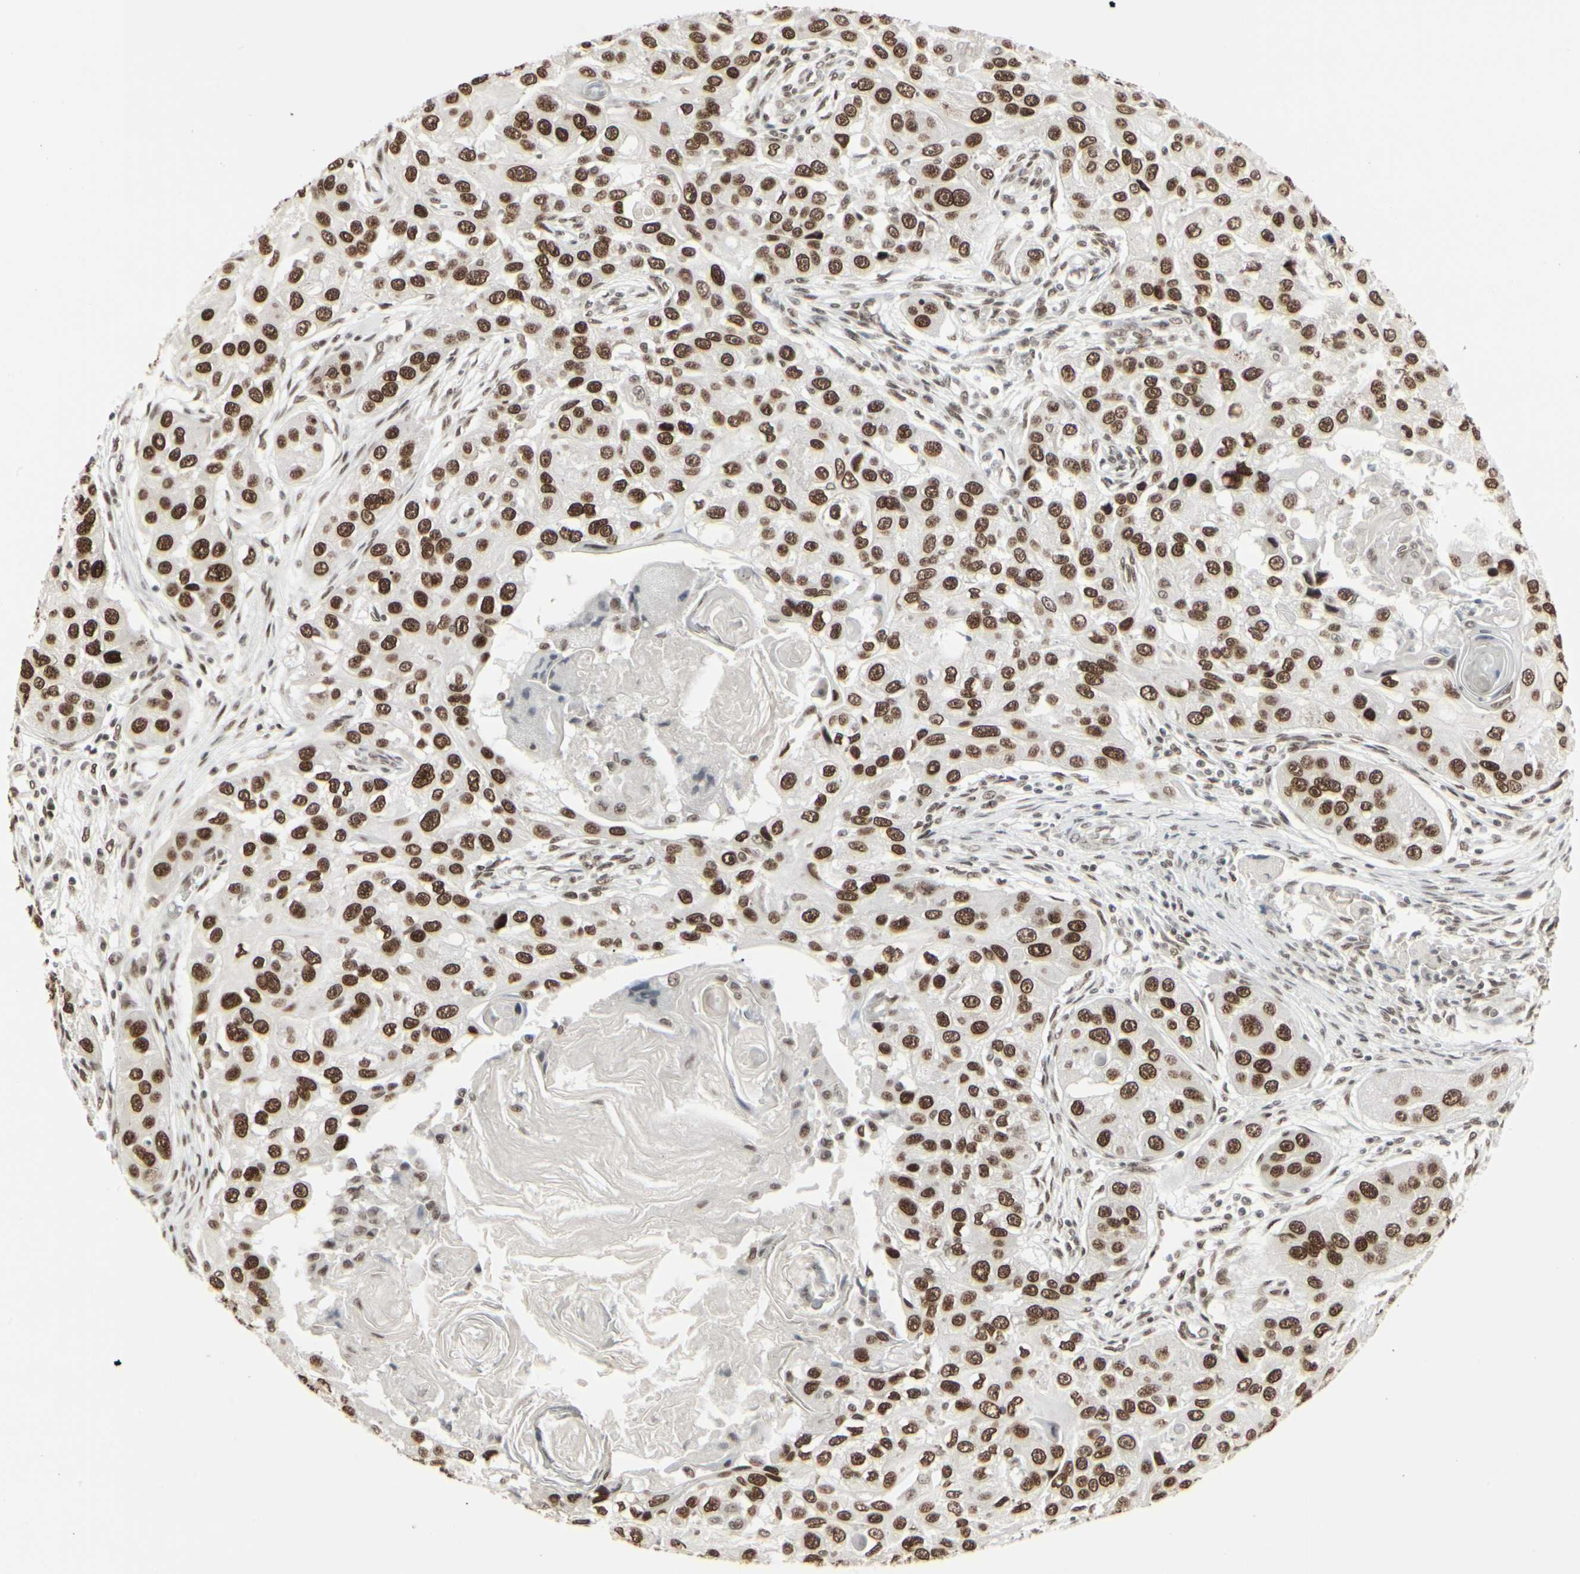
{"staining": {"intensity": "strong", "quantity": ">75%", "location": "nuclear"}, "tissue": "head and neck cancer", "cell_type": "Tumor cells", "image_type": "cancer", "snomed": [{"axis": "morphology", "description": "Normal tissue, NOS"}, {"axis": "morphology", "description": "Squamous cell carcinoma, NOS"}, {"axis": "topography", "description": "Skeletal muscle"}, {"axis": "topography", "description": "Head-Neck"}], "caption": "Immunohistochemistry (IHC) of head and neck cancer (squamous cell carcinoma) exhibits high levels of strong nuclear positivity in about >75% of tumor cells.", "gene": "HMG20A", "patient": {"sex": "male", "age": 51}}